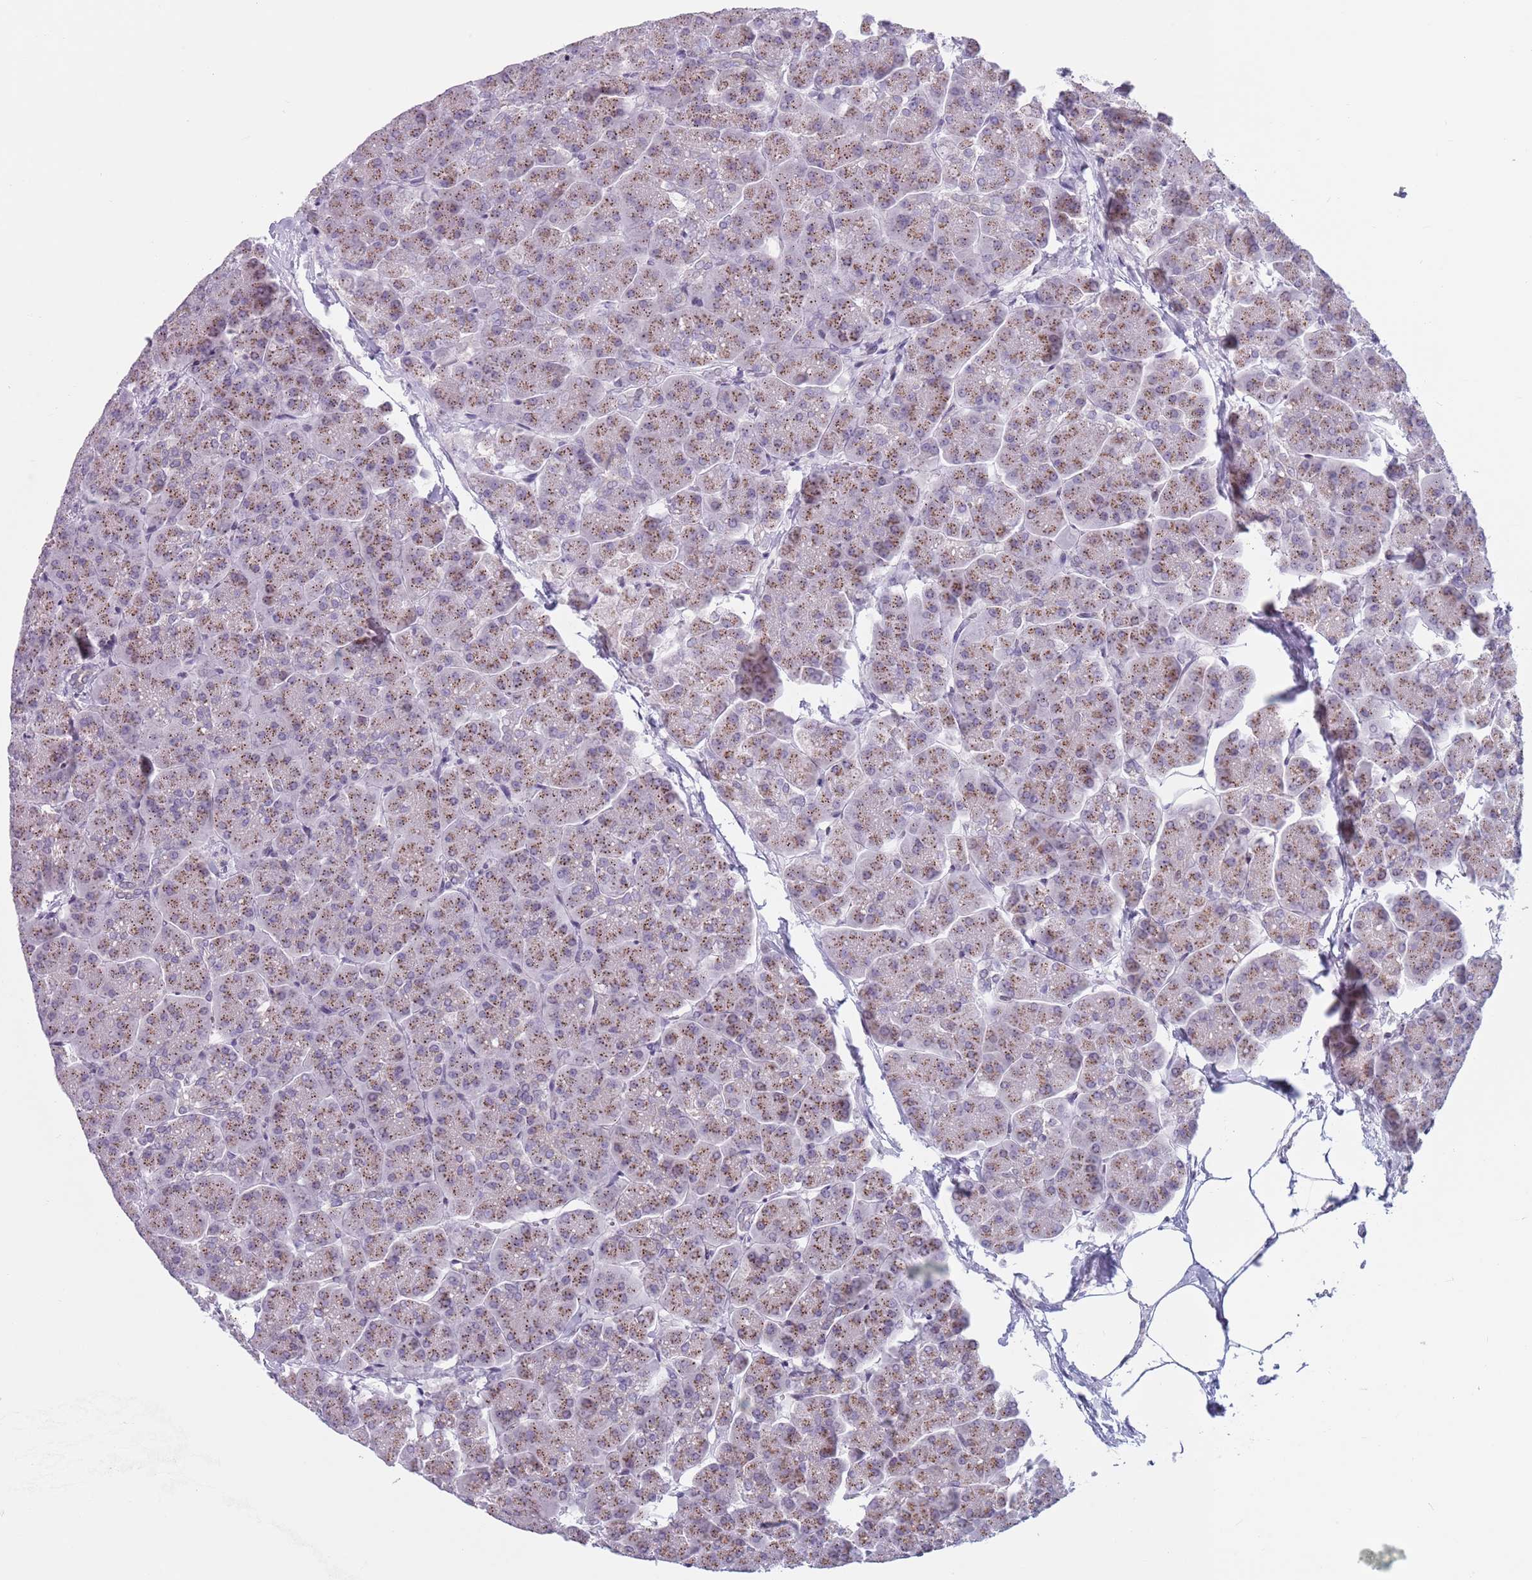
{"staining": {"intensity": "moderate", "quantity": ">75%", "location": "cytoplasmic/membranous"}, "tissue": "pancreas", "cell_type": "Exocrine glandular cells", "image_type": "normal", "snomed": [{"axis": "morphology", "description": "Normal tissue, NOS"}, {"axis": "topography", "description": "Pancreas"}, {"axis": "topography", "description": "Peripheral nerve tissue"}], "caption": "Immunohistochemistry (IHC) photomicrograph of normal pancreas stained for a protein (brown), which exhibits medium levels of moderate cytoplasmic/membranous positivity in approximately >75% of exocrine glandular cells.", "gene": "ZKSCAN2", "patient": {"sex": "male", "age": 54}}